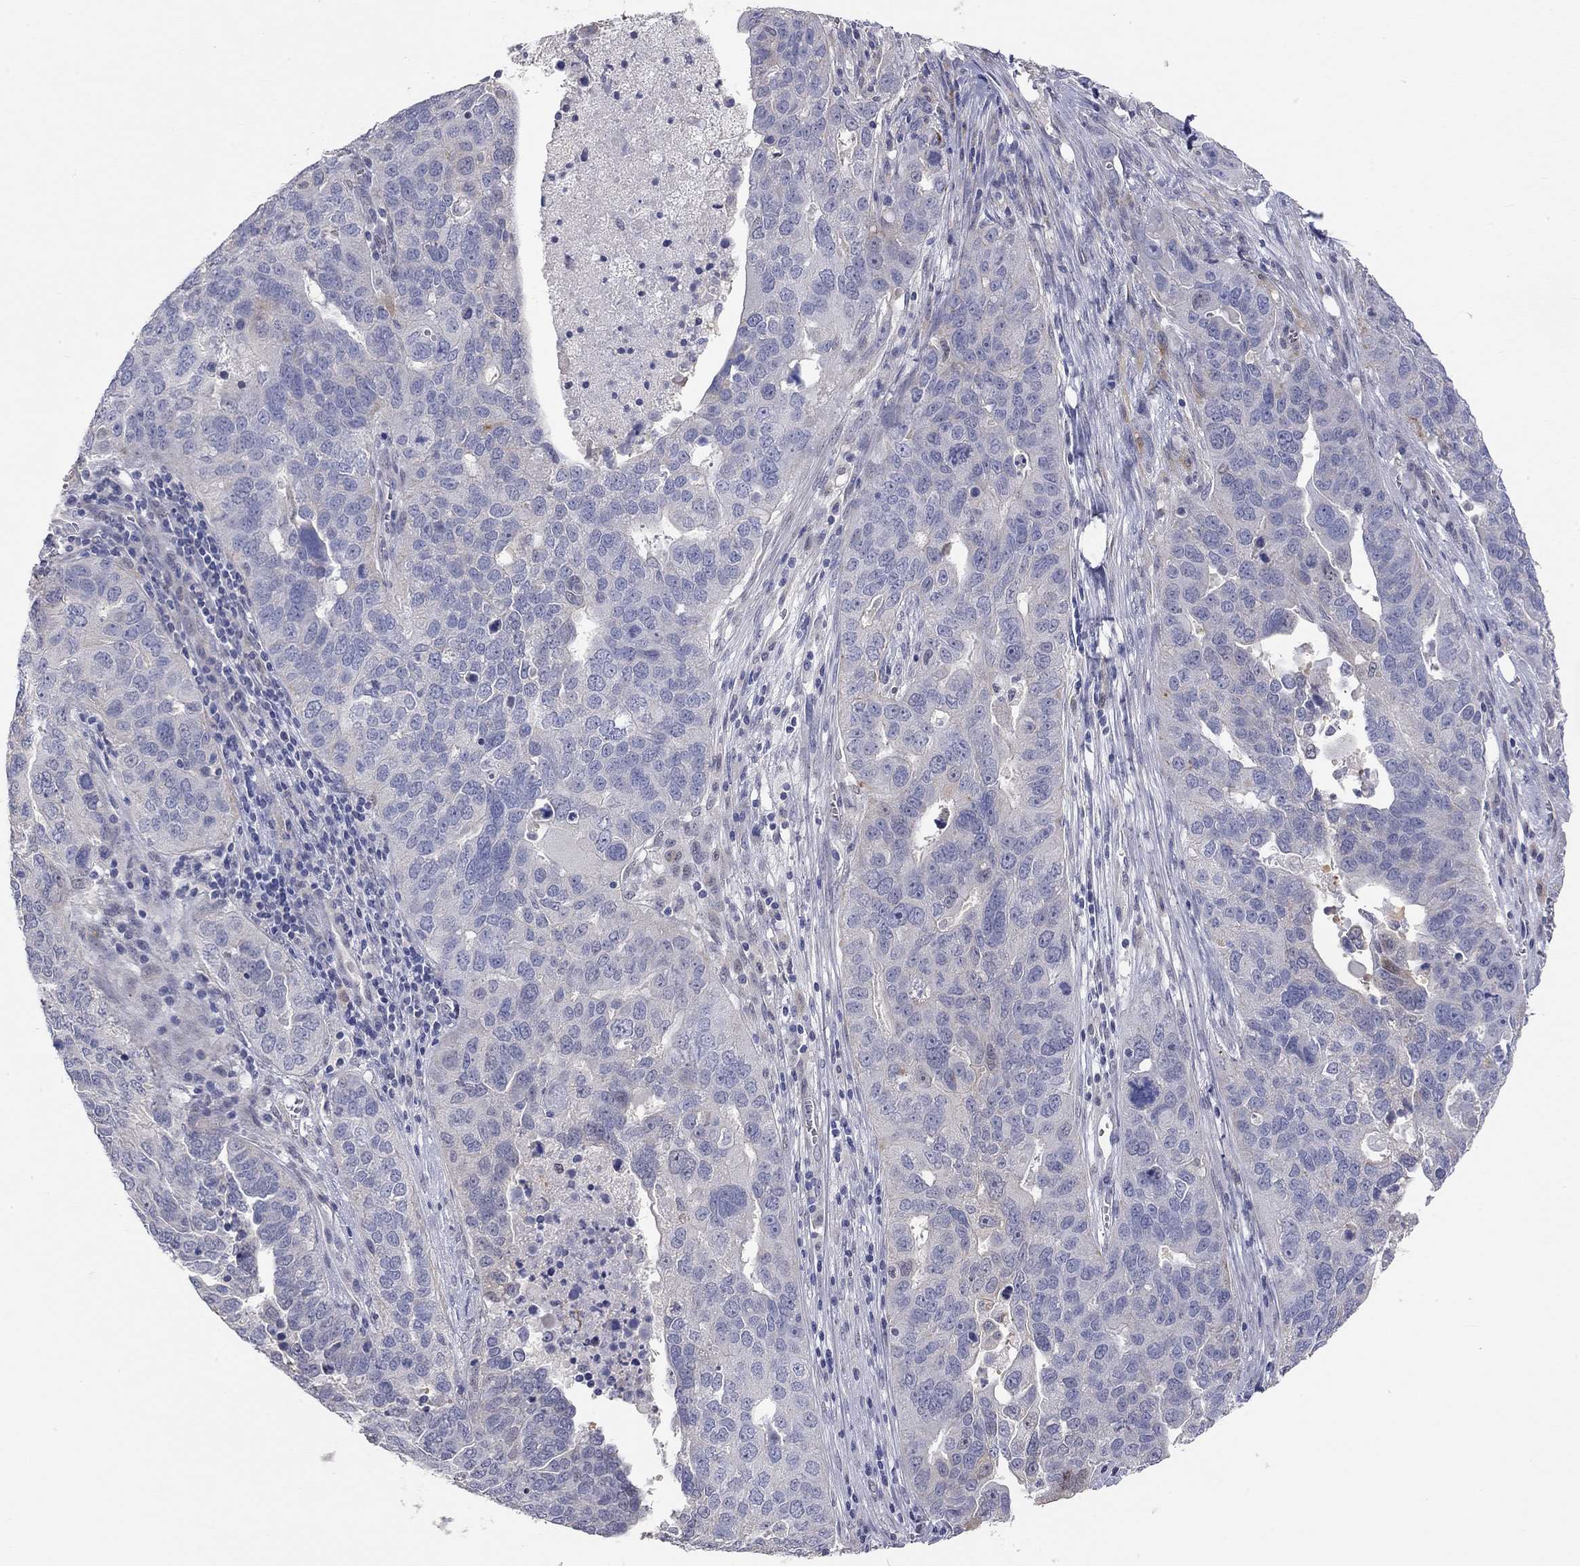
{"staining": {"intensity": "negative", "quantity": "none", "location": "none"}, "tissue": "ovarian cancer", "cell_type": "Tumor cells", "image_type": "cancer", "snomed": [{"axis": "morphology", "description": "Carcinoma, endometroid"}, {"axis": "topography", "description": "Soft tissue"}, {"axis": "topography", "description": "Ovary"}], "caption": "DAB (3,3'-diaminobenzidine) immunohistochemical staining of human endometroid carcinoma (ovarian) shows no significant staining in tumor cells.", "gene": "PAPSS2", "patient": {"sex": "female", "age": 52}}